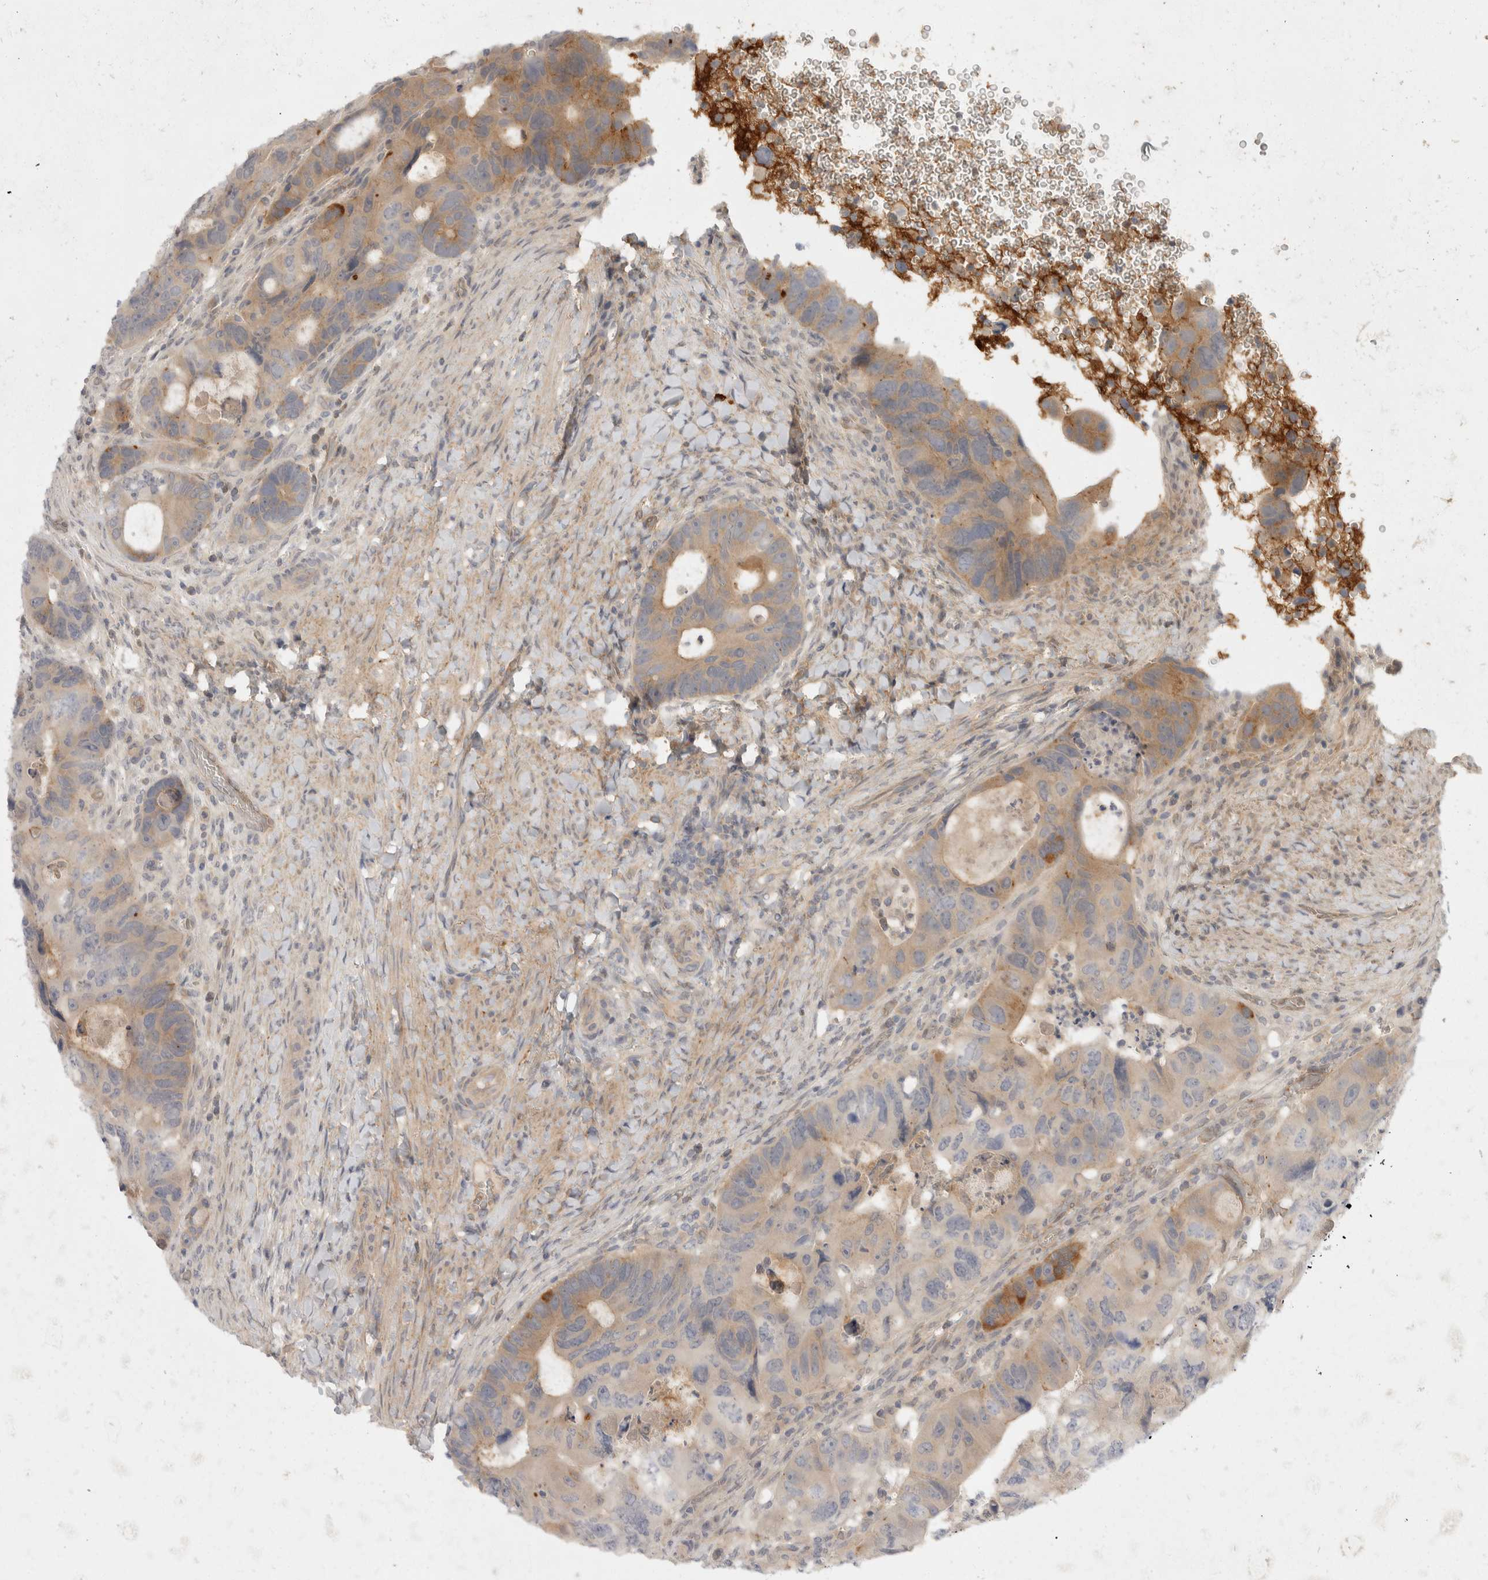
{"staining": {"intensity": "moderate", "quantity": "25%-75%", "location": "cytoplasmic/membranous"}, "tissue": "colorectal cancer", "cell_type": "Tumor cells", "image_type": "cancer", "snomed": [{"axis": "morphology", "description": "Adenocarcinoma, NOS"}, {"axis": "topography", "description": "Rectum"}], "caption": "Colorectal adenocarcinoma was stained to show a protein in brown. There is medium levels of moderate cytoplasmic/membranous expression in about 25%-75% of tumor cells.", "gene": "TOM1L2", "patient": {"sex": "male", "age": 59}}